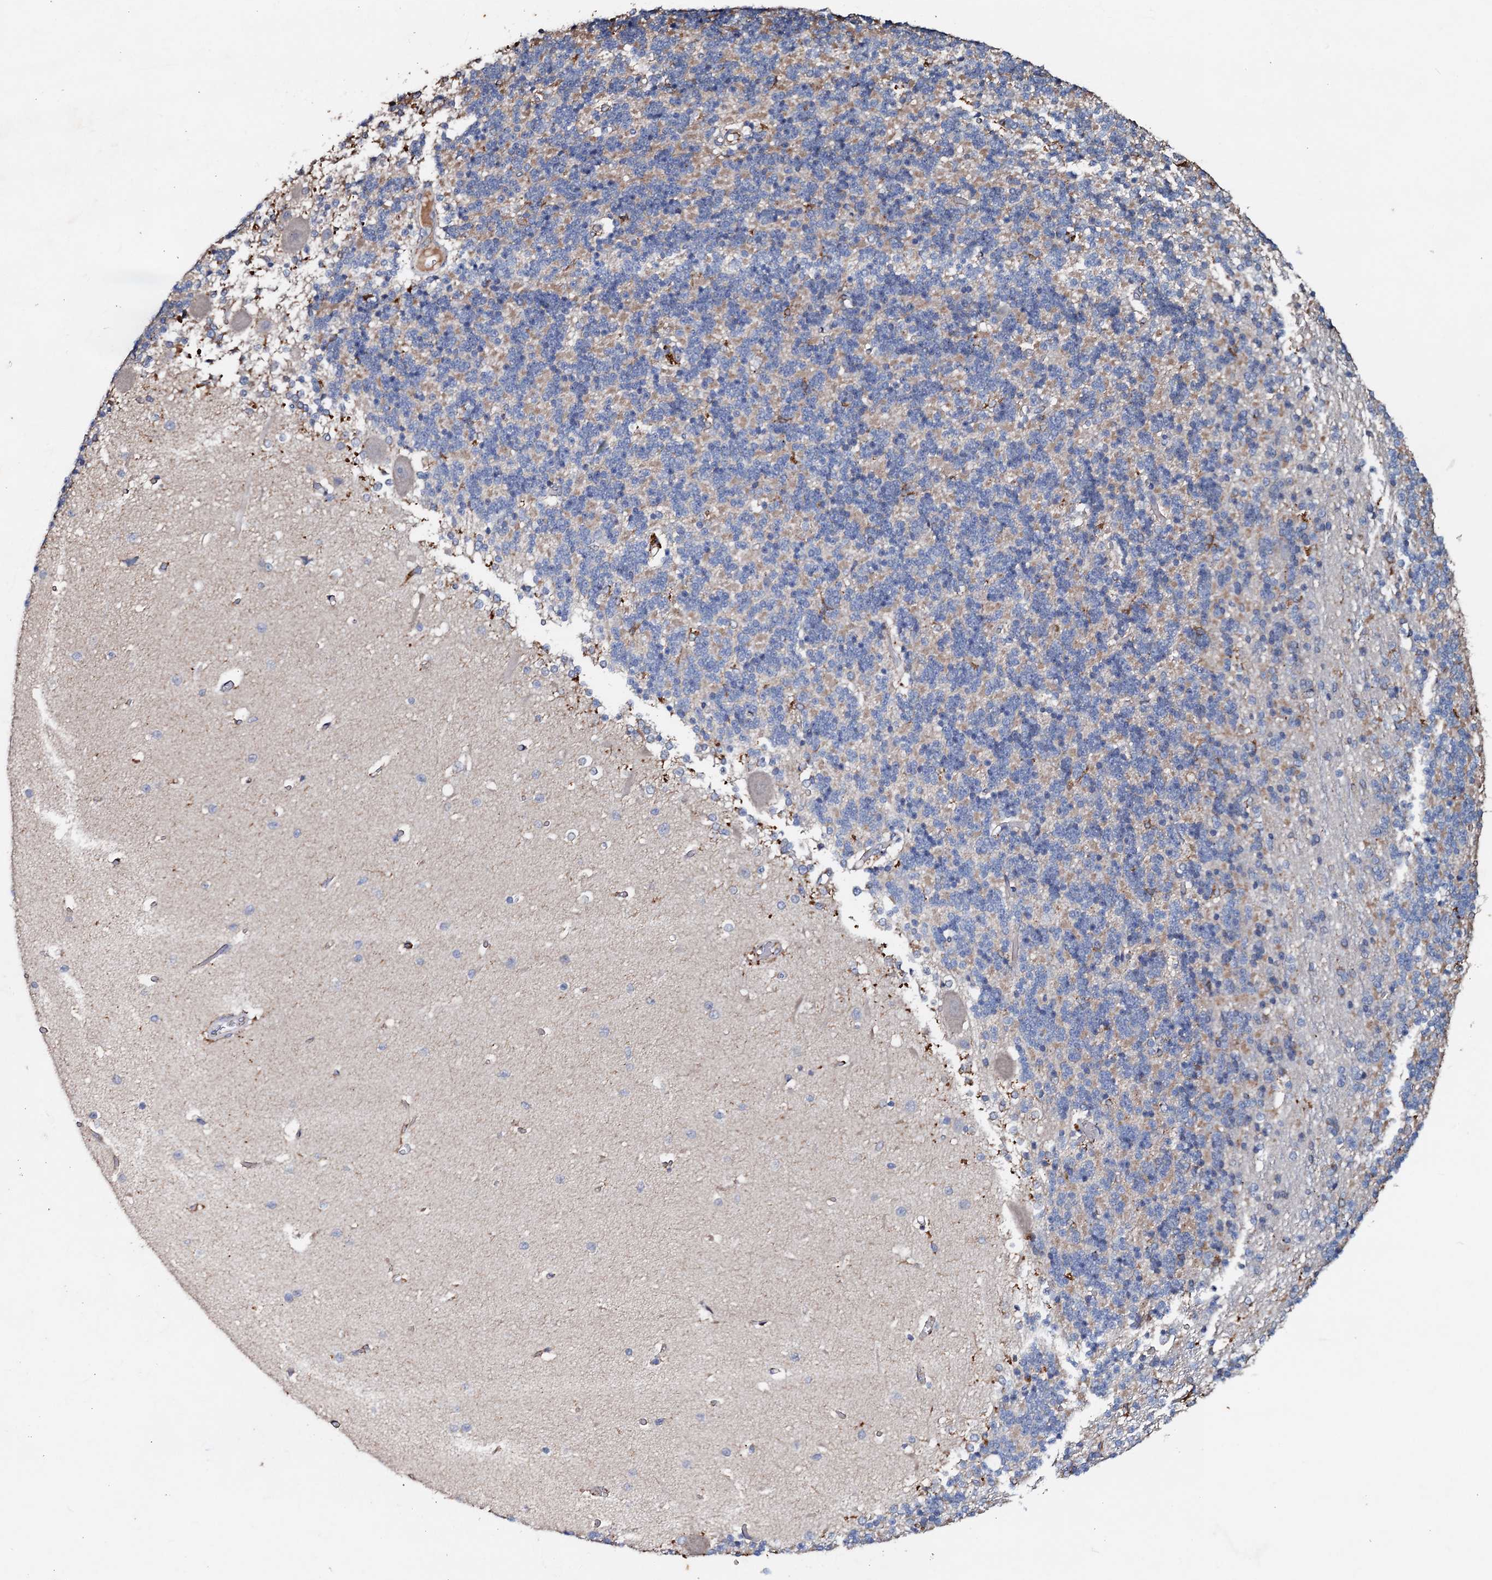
{"staining": {"intensity": "moderate", "quantity": "25%-75%", "location": "cytoplasmic/membranous"}, "tissue": "cerebellum", "cell_type": "Cells in granular layer", "image_type": "normal", "snomed": [{"axis": "morphology", "description": "Normal tissue, NOS"}, {"axis": "topography", "description": "Cerebellum"}], "caption": "A high-resolution micrograph shows immunohistochemistry (IHC) staining of normal cerebellum, which exhibits moderate cytoplasmic/membranous positivity in about 25%-75% of cells in granular layer. Using DAB (3,3'-diaminobenzidine) (brown) and hematoxylin (blue) stains, captured at high magnification using brightfield microscopy.", "gene": "MANSC4", "patient": {"sex": "male", "age": 37}}